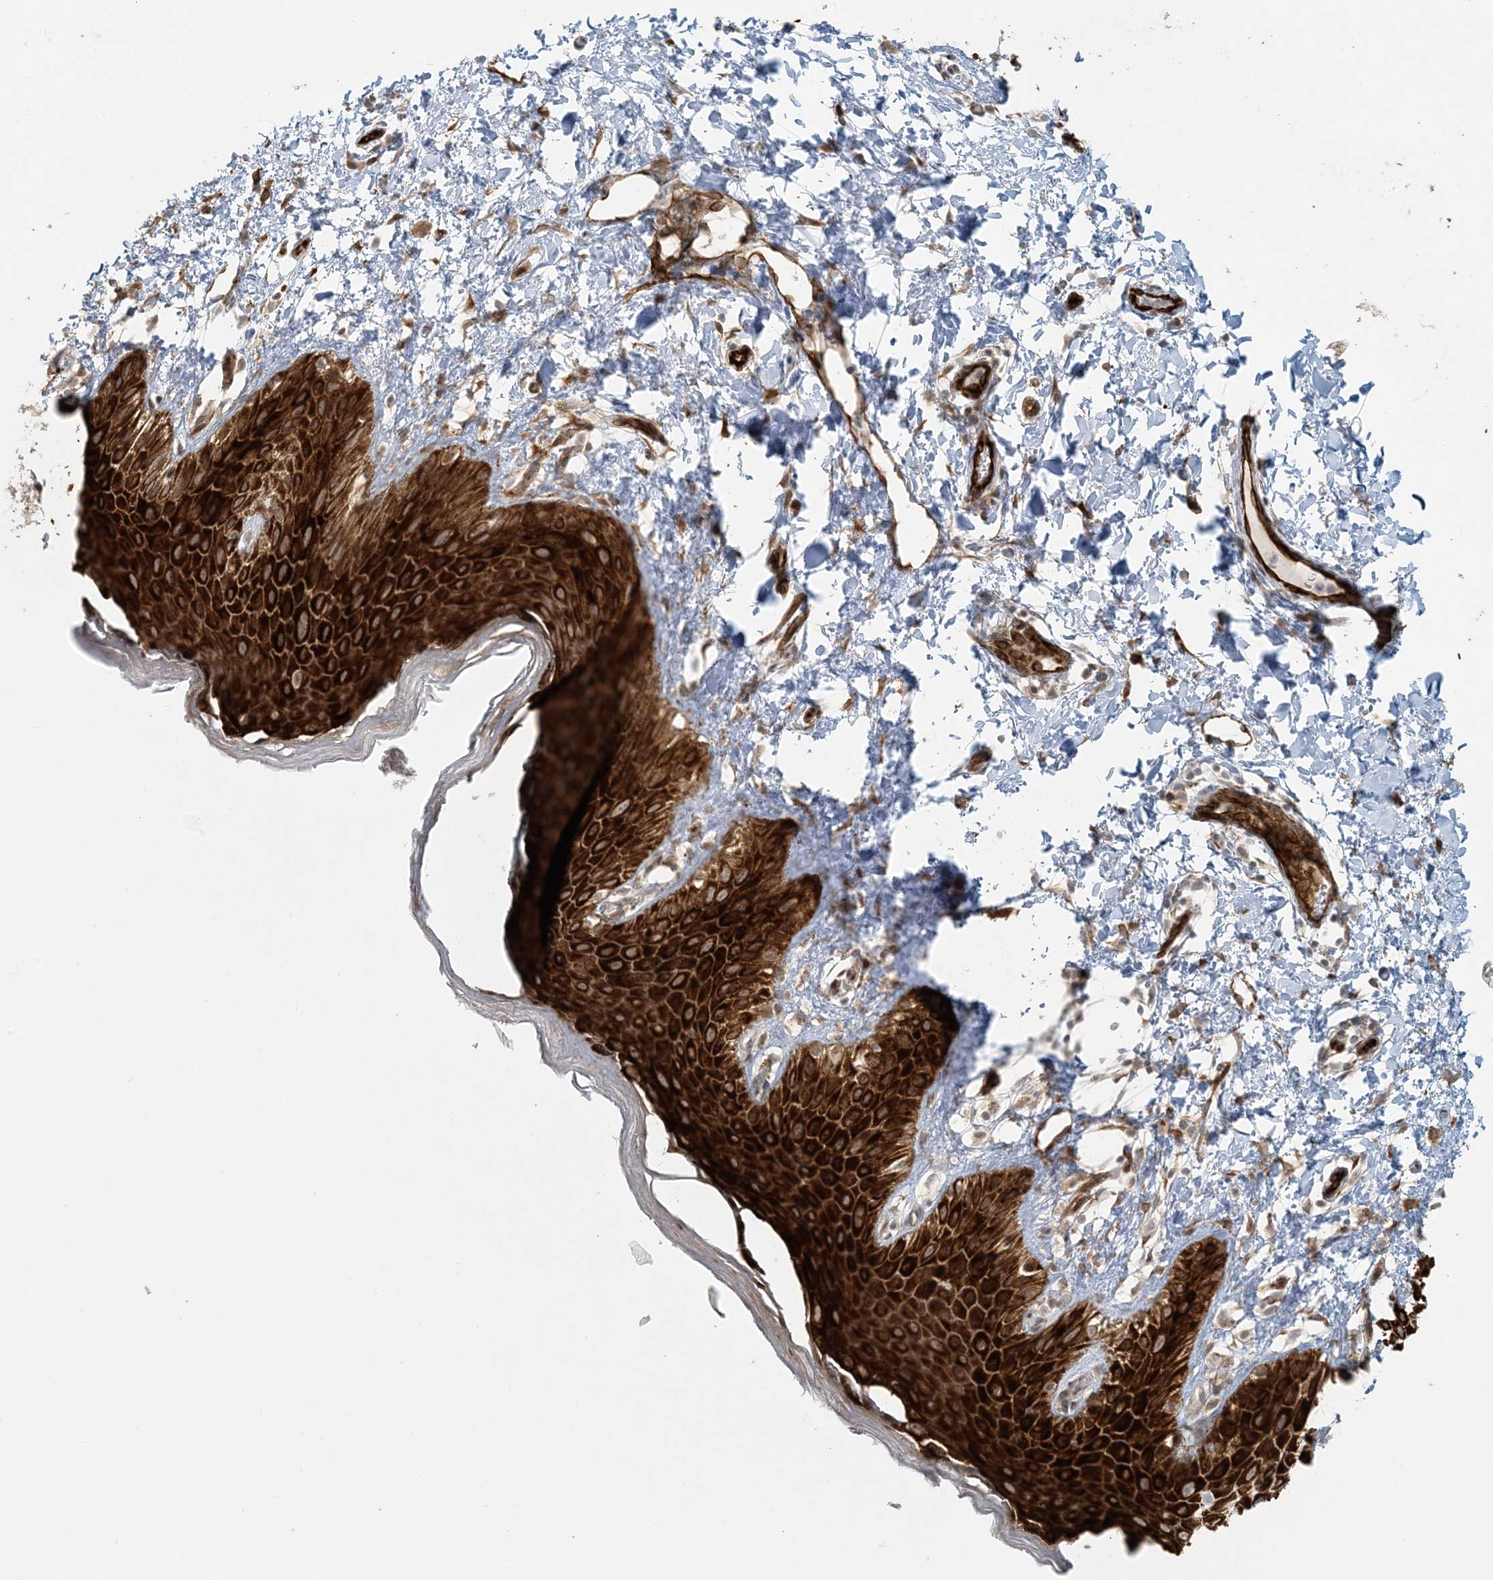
{"staining": {"intensity": "strong", "quantity": ">75%", "location": "cytoplasmic/membranous"}, "tissue": "skin", "cell_type": "Epidermal cells", "image_type": "normal", "snomed": [{"axis": "morphology", "description": "Normal tissue, NOS"}, {"axis": "topography", "description": "Anal"}], "caption": "This micrograph exhibits immunohistochemistry staining of benign skin, with high strong cytoplasmic/membranous positivity in approximately >75% of epidermal cells.", "gene": "BCORL1", "patient": {"sex": "male", "age": 44}}